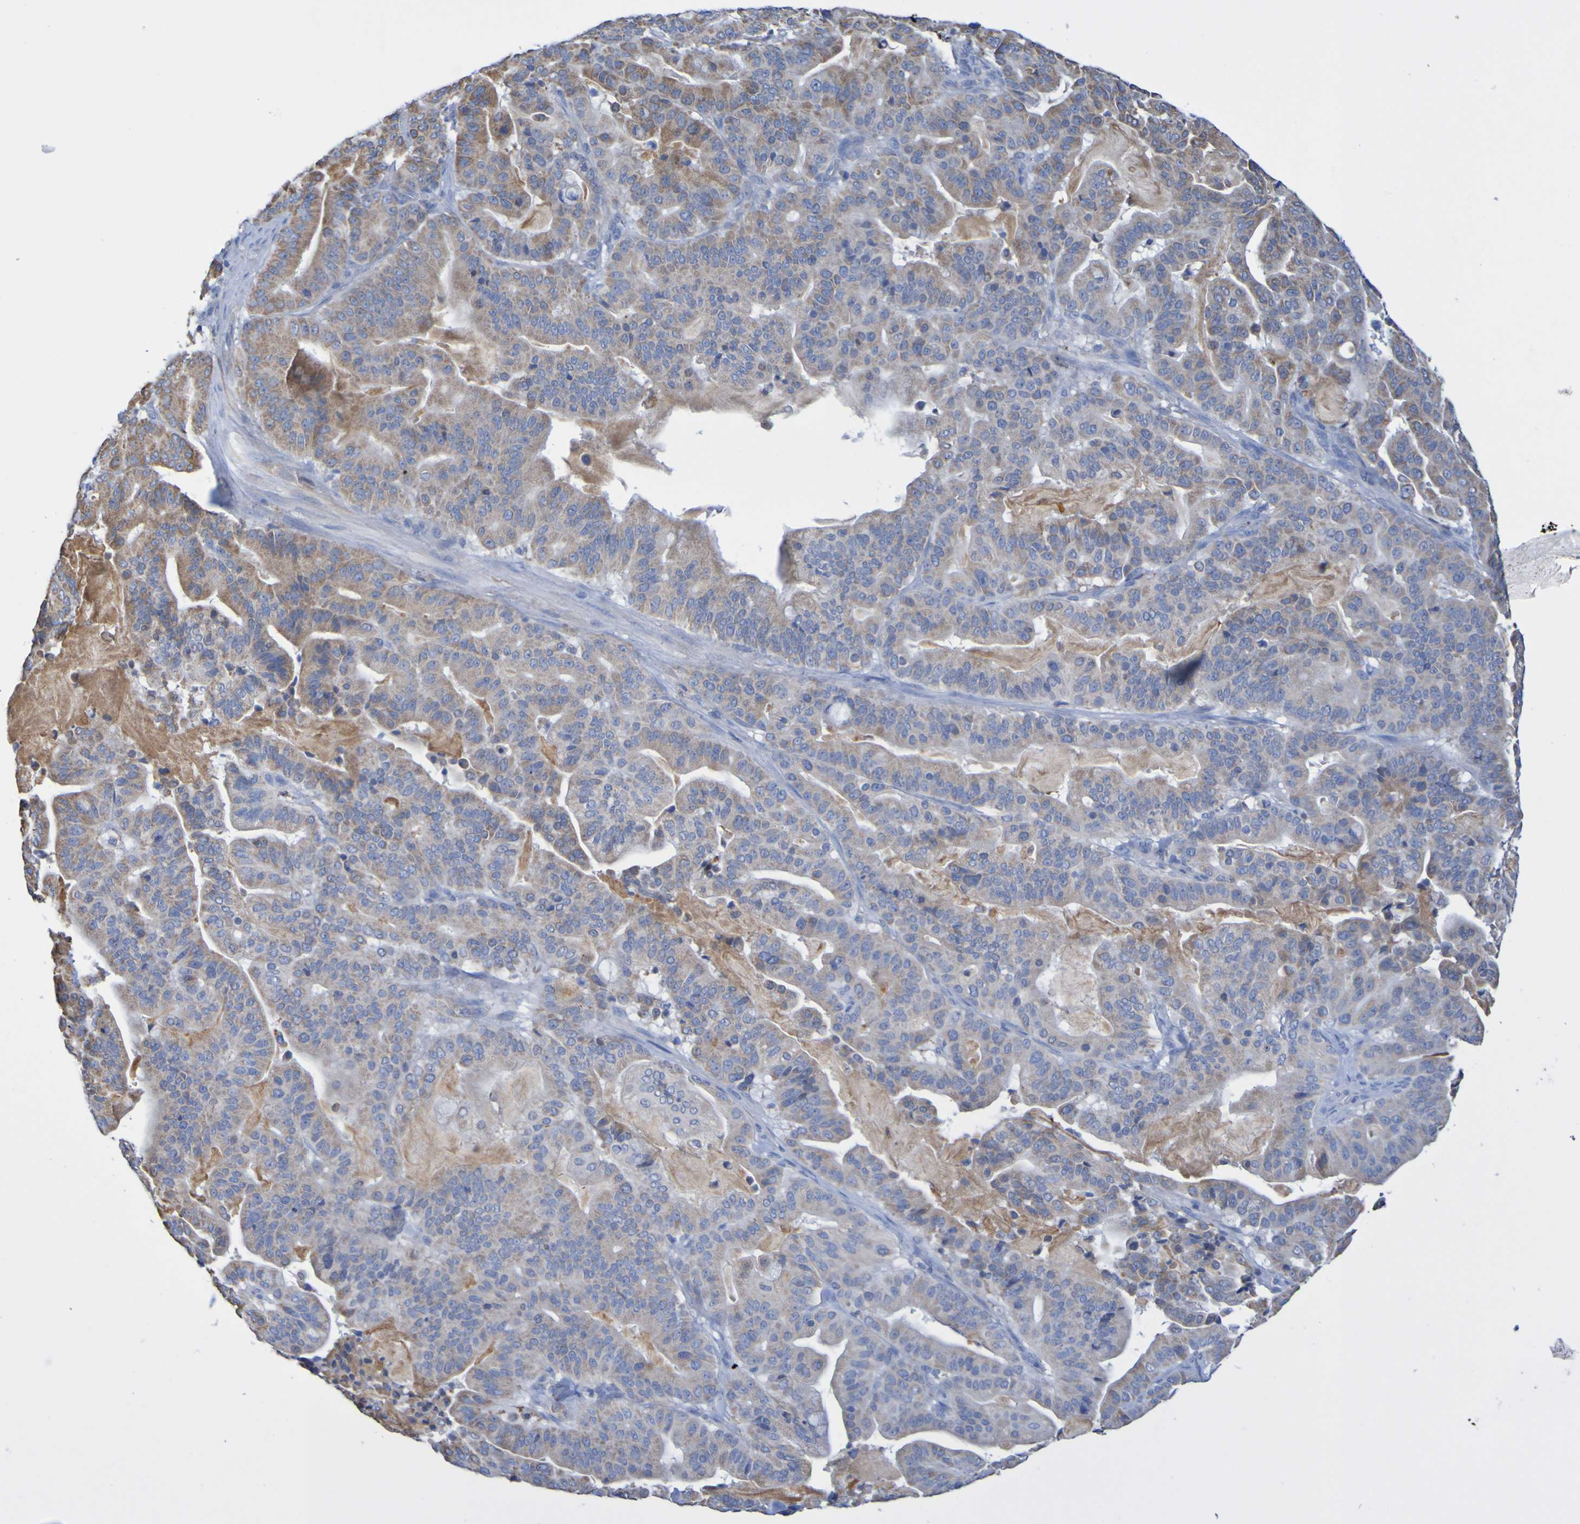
{"staining": {"intensity": "moderate", "quantity": ">75%", "location": "cytoplasmic/membranous"}, "tissue": "pancreatic cancer", "cell_type": "Tumor cells", "image_type": "cancer", "snomed": [{"axis": "morphology", "description": "Adenocarcinoma, NOS"}, {"axis": "topography", "description": "Pancreas"}], "caption": "Protein staining reveals moderate cytoplasmic/membranous positivity in about >75% of tumor cells in pancreatic cancer. (Stains: DAB in brown, nuclei in blue, Microscopy: brightfield microscopy at high magnification).", "gene": "CNTN2", "patient": {"sex": "male", "age": 63}}